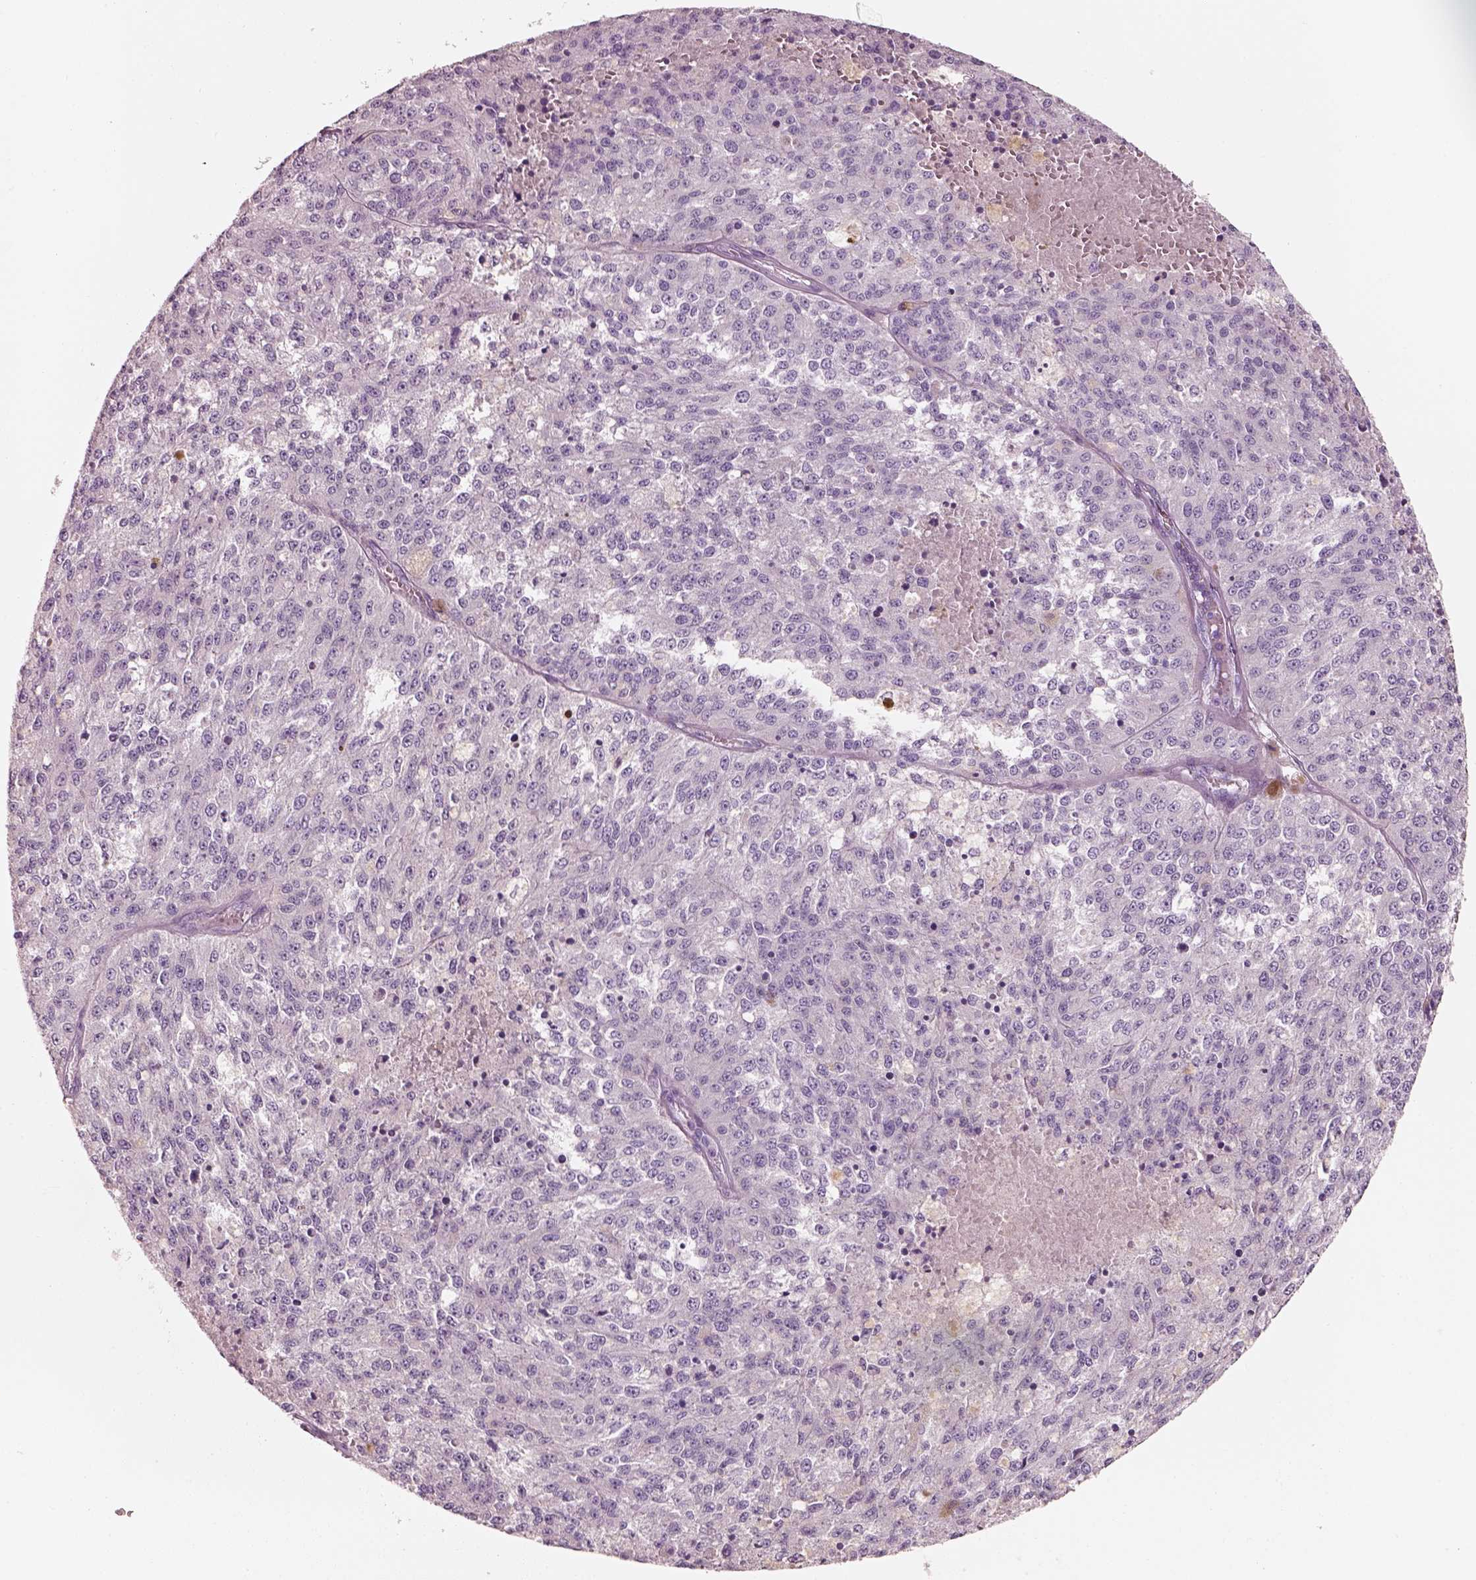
{"staining": {"intensity": "negative", "quantity": "none", "location": "none"}, "tissue": "melanoma", "cell_type": "Tumor cells", "image_type": "cancer", "snomed": [{"axis": "morphology", "description": "Malignant melanoma, Metastatic site"}, {"axis": "topography", "description": "Lymph node"}], "caption": "A histopathology image of malignant melanoma (metastatic site) stained for a protein reveals no brown staining in tumor cells.", "gene": "PNOC", "patient": {"sex": "female", "age": 64}}